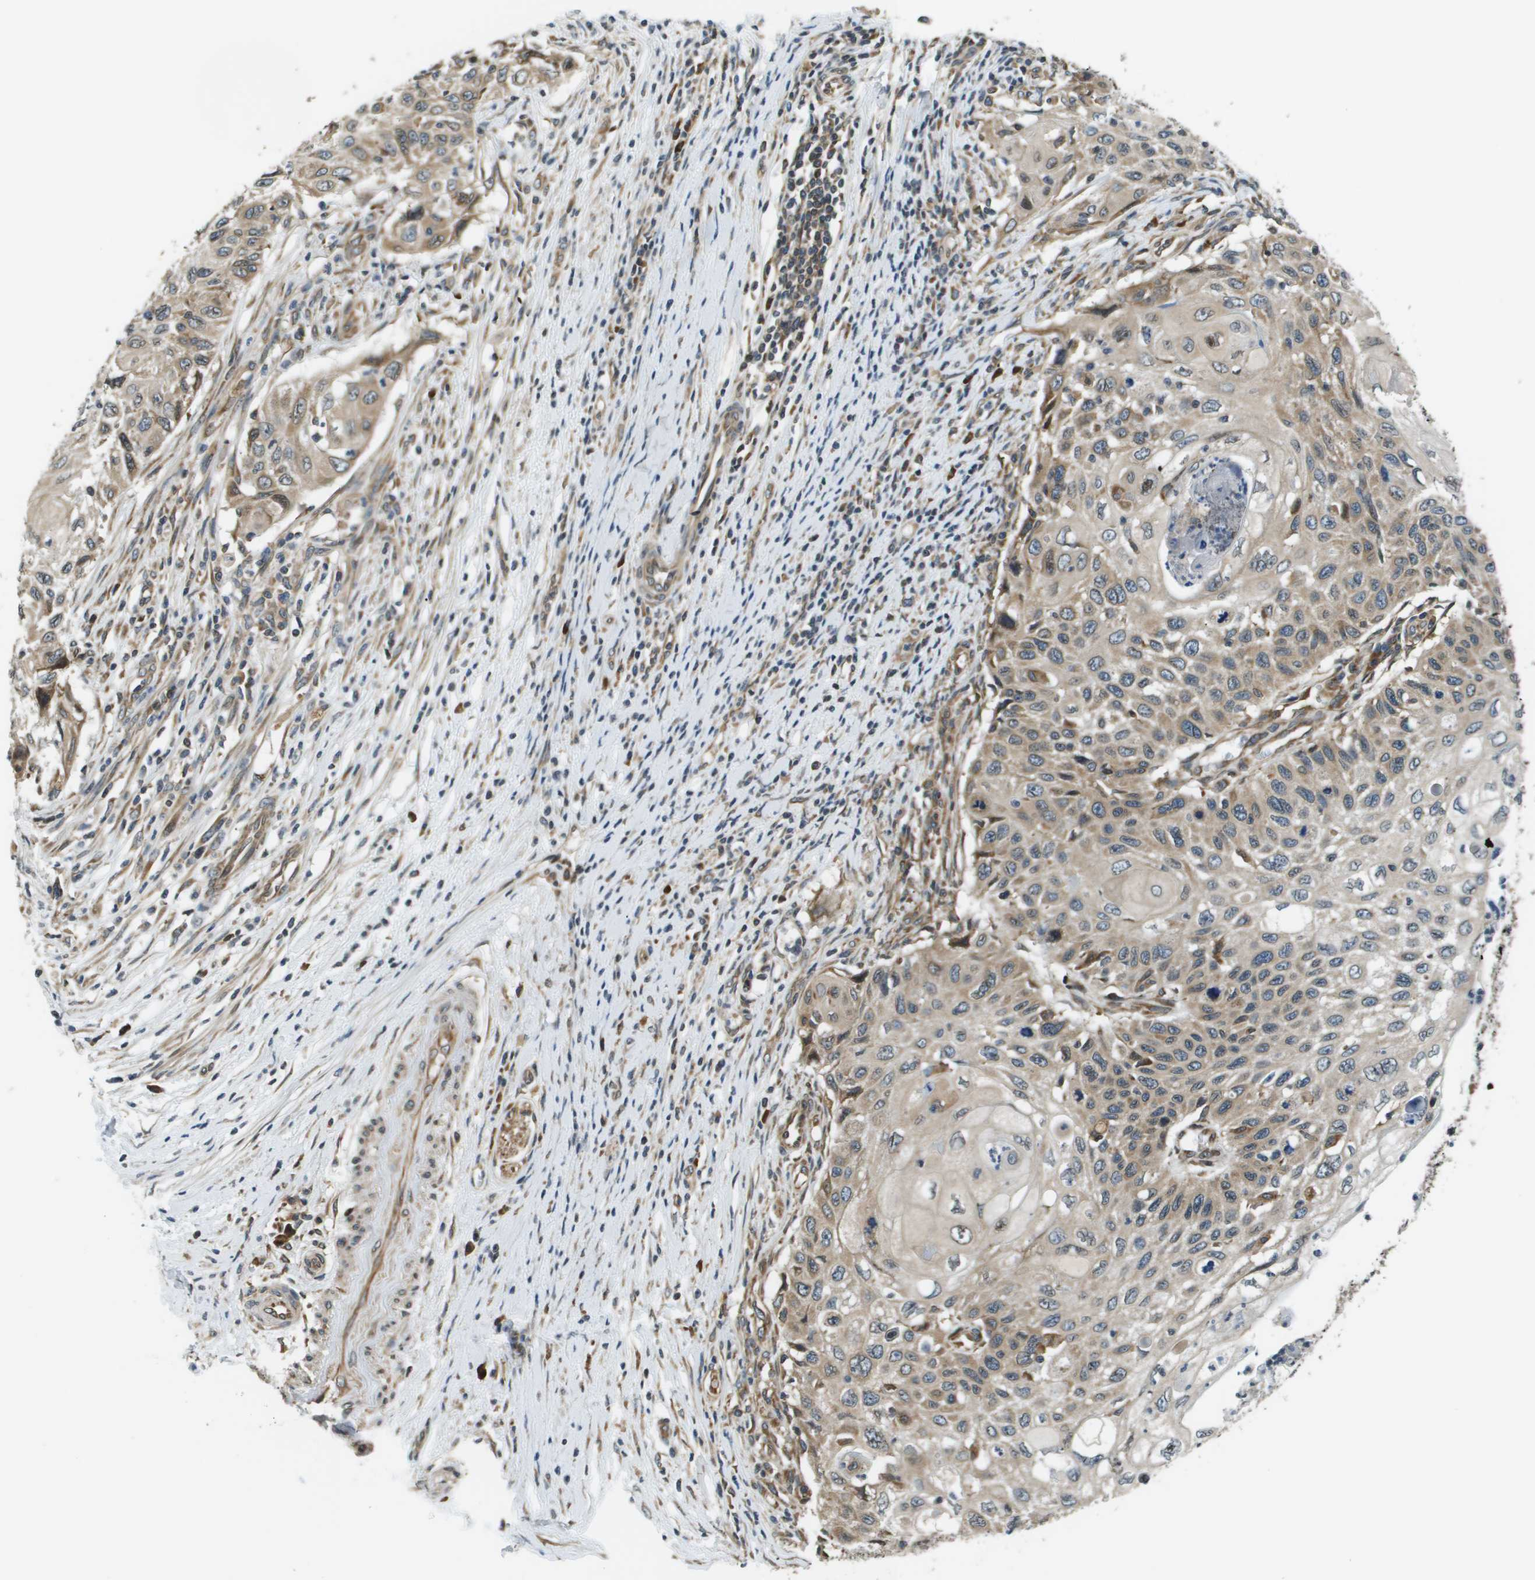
{"staining": {"intensity": "moderate", "quantity": "25%-75%", "location": "cytoplasmic/membranous"}, "tissue": "cervical cancer", "cell_type": "Tumor cells", "image_type": "cancer", "snomed": [{"axis": "morphology", "description": "Squamous cell carcinoma, NOS"}, {"axis": "topography", "description": "Cervix"}], "caption": "The micrograph demonstrates staining of cervical cancer, revealing moderate cytoplasmic/membranous protein positivity (brown color) within tumor cells.", "gene": "SEC62", "patient": {"sex": "female", "age": 70}}